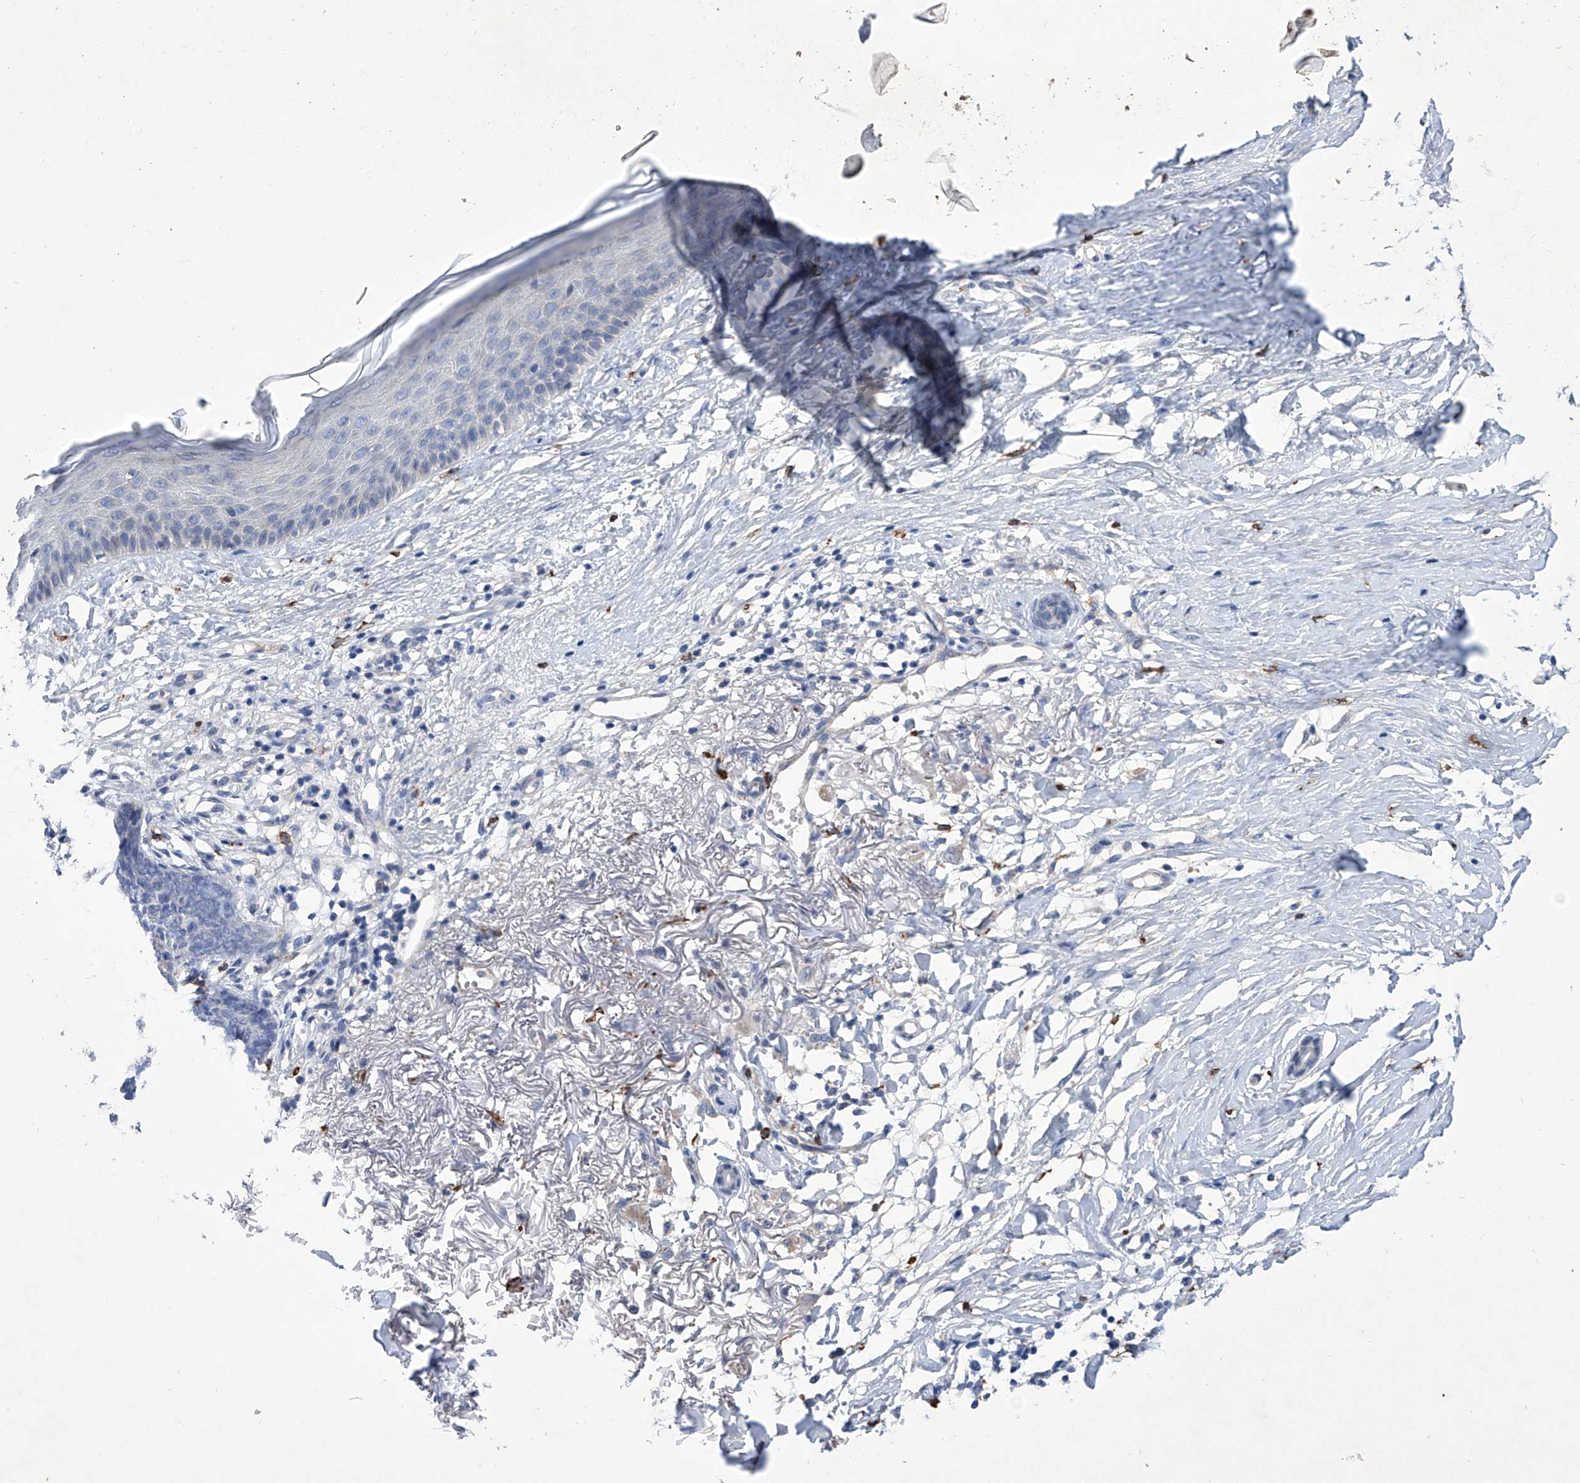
{"staining": {"intensity": "negative", "quantity": "none", "location": "none"}, "tissue": "skin cancer", "cell_type": "Tumor cells", "image_type": "cancer", "snomed": [{"axis": "morphology", "description": "Basal cell carcinoma"}, {"axis": "topography", "description": "Skin"}], "caption": "An image of human basal cell carcinoma (skin) is negative for staining in tumor cells. Brightfield microscopy of immunohistochemistry stained with DAB (3,3'-diaminobenzidine) (brown) and hematoxylin (blue), captured at high magnification.", "gene": "IFNL2", "patient": {"sex": "female", "age": 70}}